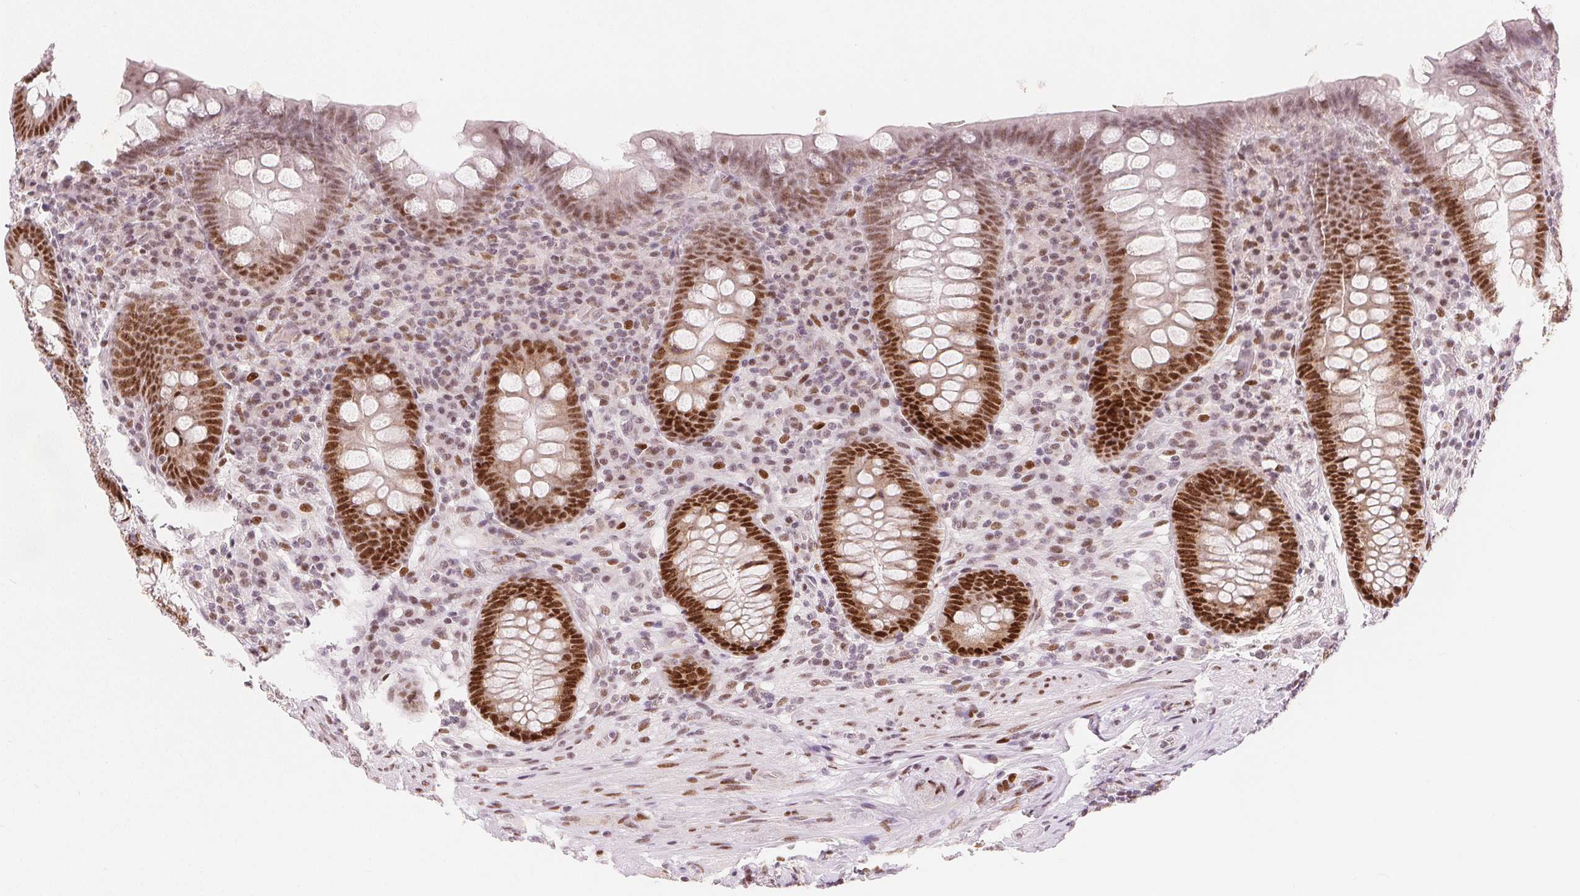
{"staining": {"intensity": "strong", "quantity": ">75%", "location": "nuclear"}, "tissue": "appendix", "cell_type": "Glandular cells", "image_type": "normal", "snomed": [{"axis": "morphology", "description": "Normal tissue, NOS"}, {"axis": "topography", "description": "Appendix"}], "caption": "Unremarkable appendix reveals strong nuclear expression in about >75% of glandular cells, visualized by immunohistochemistry. The staining is performed using DAB (3,3'-diaminobenzidine) brown chromogen to label protein expression. The nuclei are counter-stained blue using hematoxylin.", "gene": "ZNF703", "patient": {"sex": "male", "age": 71}}